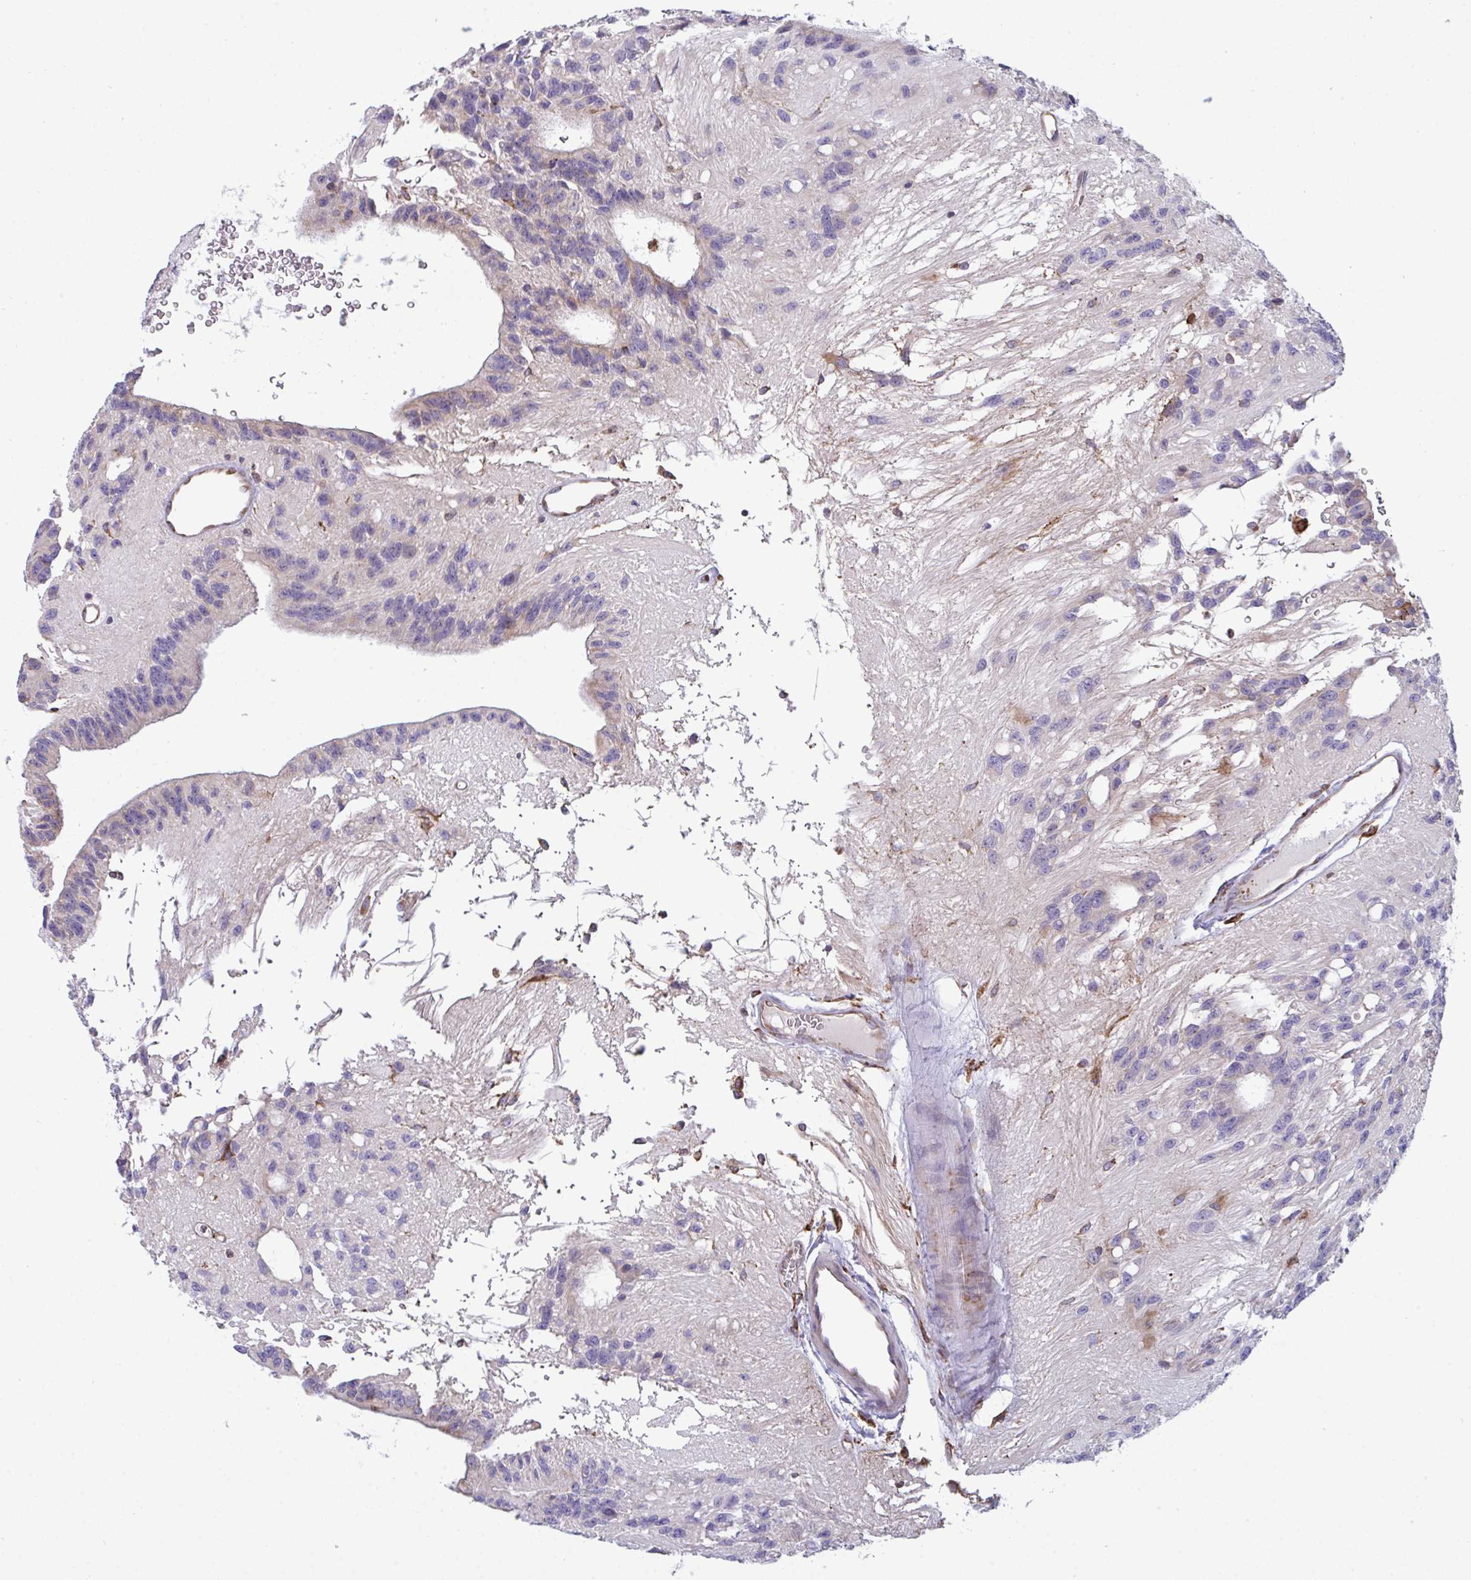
{"staining": {"intensity": "weak", "quantity": "<25%", "location": "cytoplasmic/membranous"}, "tissue": "glioma", "cell_type": "Tumor cells", "image_type": "cancer", "snomed": [{"axis": "morphology", "description": "Glioma, malignant, Low grade"}, {"axis": "topography", "description": "Brain"}], "caption": "This is an immunohistochemistry (IHC) photomicrograph of low-grade glioma (malignant). There is no positivity in tumor cells.", "gene": "MYMK", "patient": {"sex": "male", "age": 31}}